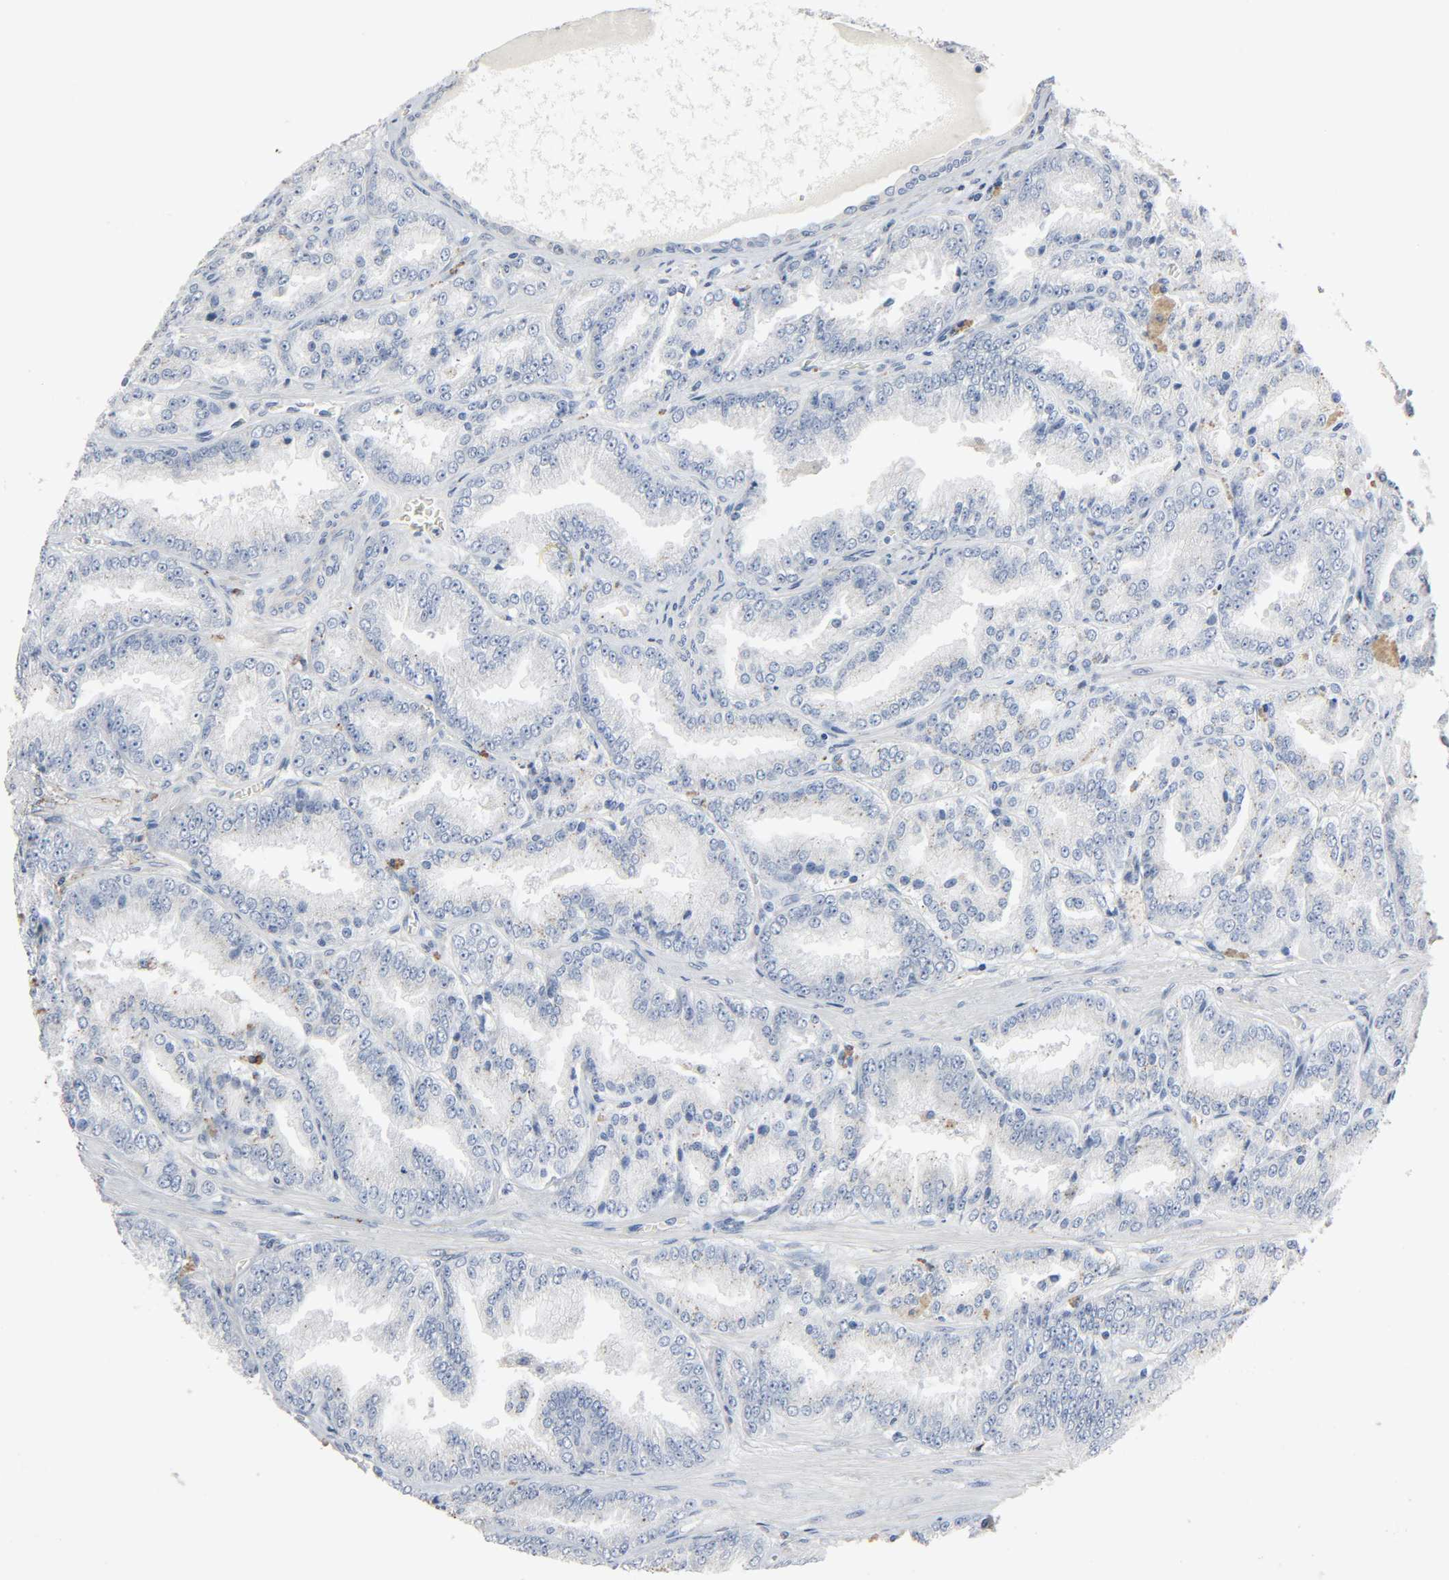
{"staining": {"intensity": "negative", "quantity": "none", "location": "none"}, "tissue": "prostate cancer", "cell_type": "Tumor cells", "image_type": "cancer", "snomed": [{"axis": "morphology", "description": "Adenocarcinoma, High grade"}, {"axis": "topography", "description": "Prostate"}], "caption": "This is a image of IHC staining of prostate cancer (high-grade adenocarcinoma), which shows no staining in tumor cells.", "gene": "FBLN5", "patient": {"sex": "male", "age": 61}}